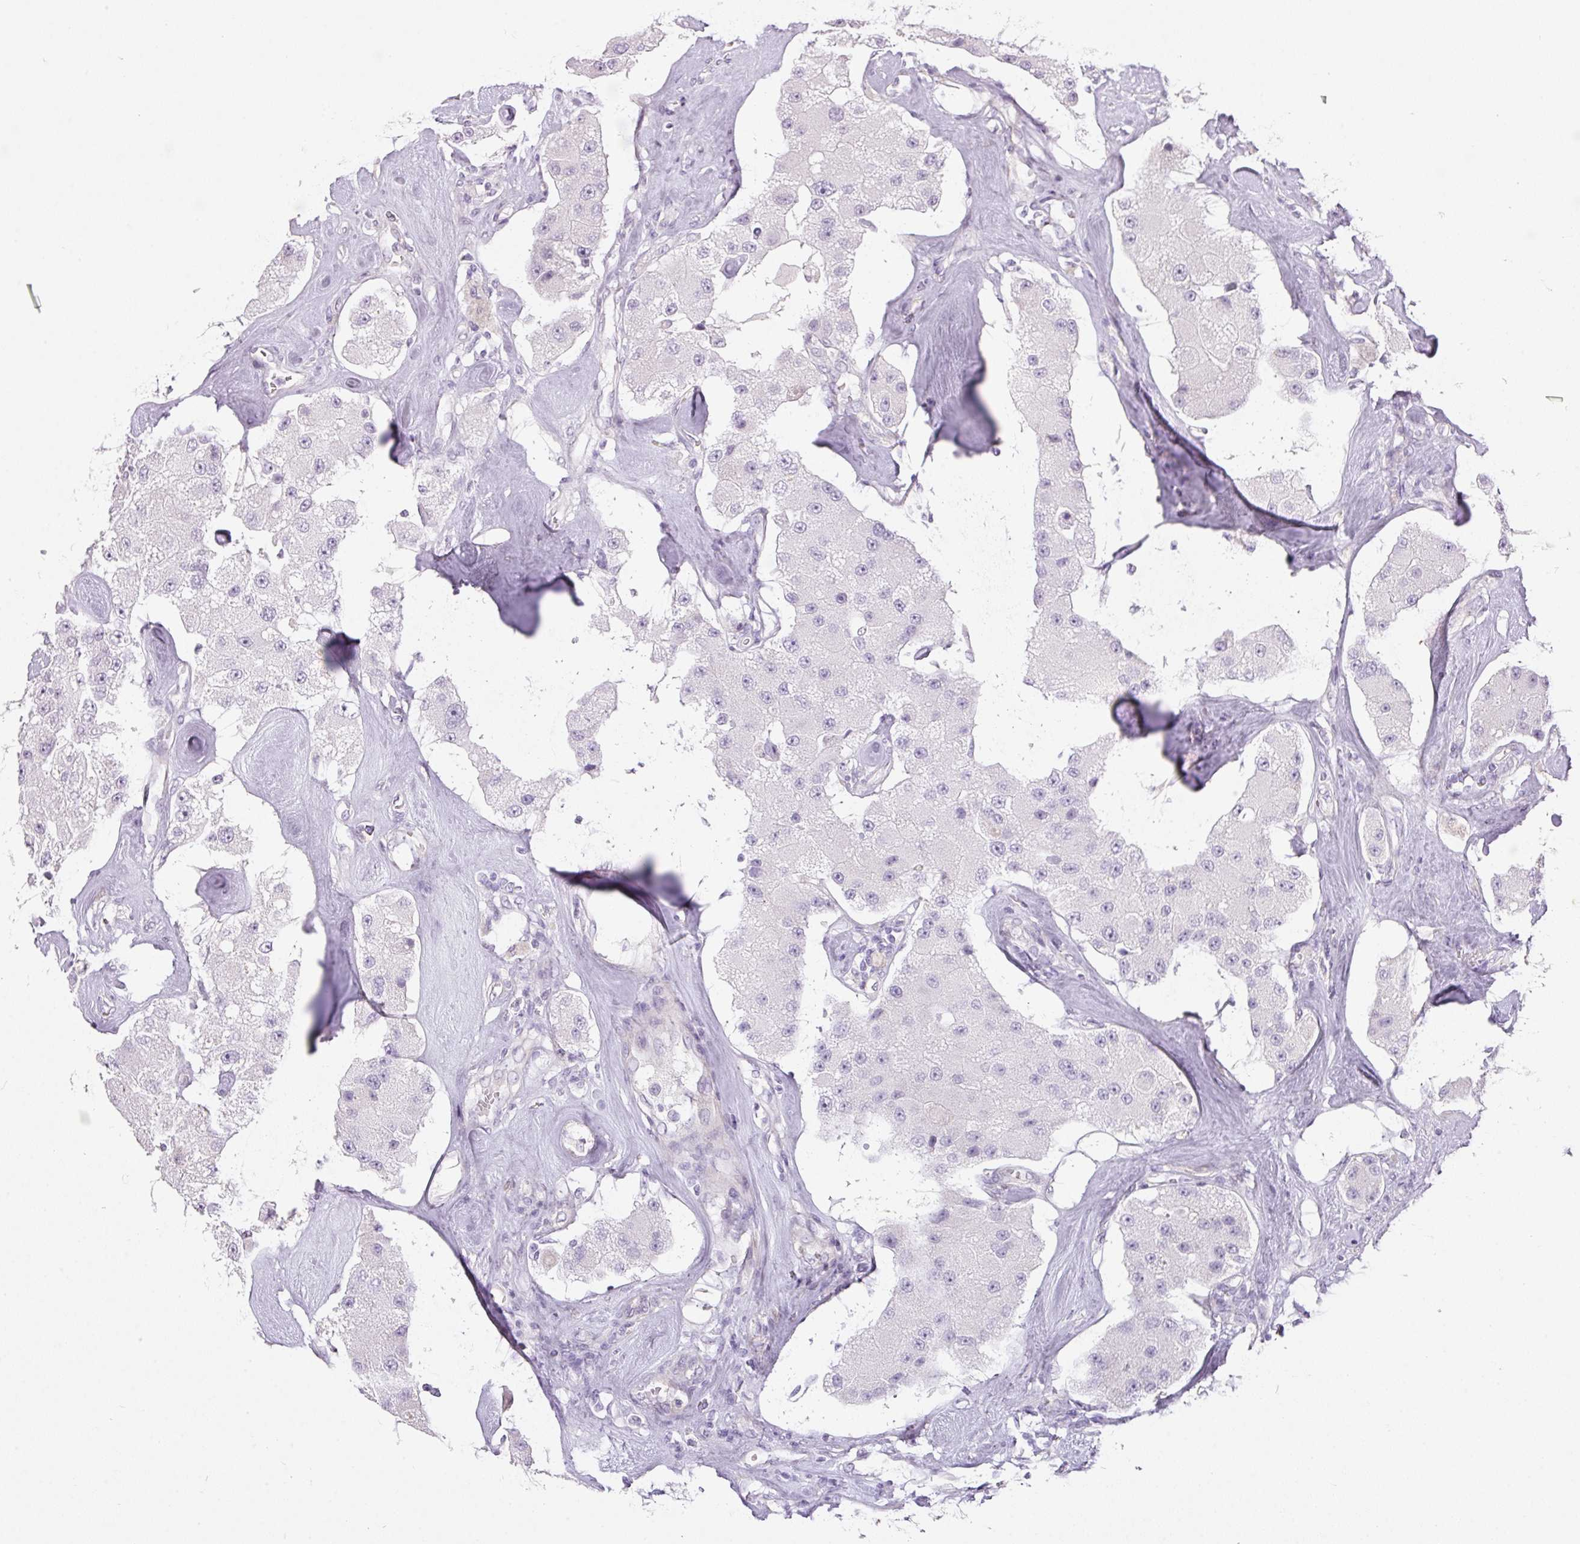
{"staining": {"intensity": "negative", "quantity": "none", "location": "none"}, "tissue": "carcinoid", "cell_type": "Tumor cells", "image_type": "cancer", "snomed": [{"axis": "morphology", "description": "Carcinoid, malignant, NOS"}, {"axis": "topography", "description": "Pancreas"}], "caption": "The image reveals no significant staining in tumor cells of carcinoid.", "gene": "RAX2", "patient": {"sex": "male", "age": 41}}